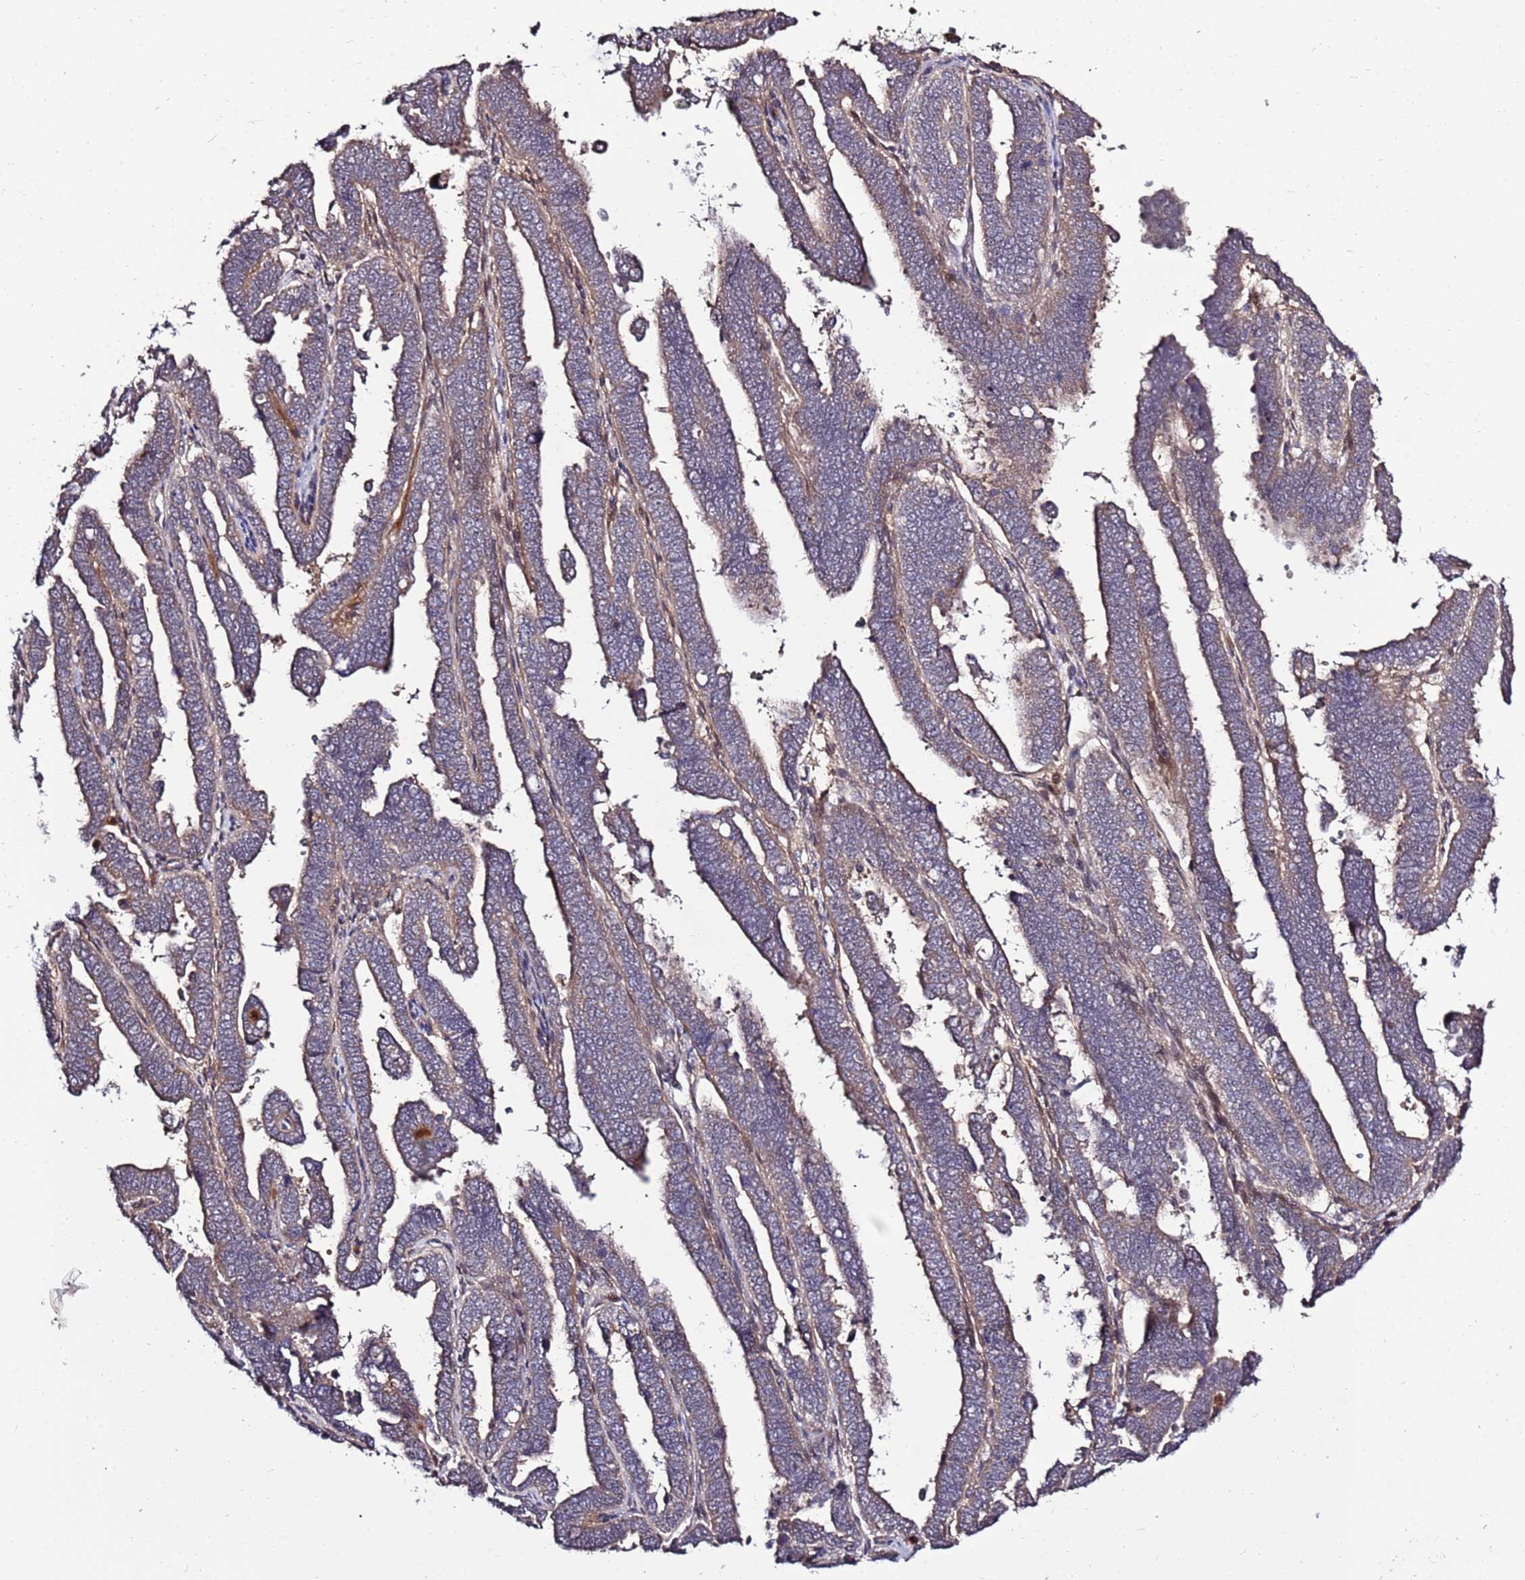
{"staining": {"intensity": "weak", "quantity": "25%-75%", "location": "cytoplasmic/membranous"}, "tissue": "endometrial cancer", "cell_type": "Tumor cells", "image_type": "cancer", "snomed": [{"axis": "morphology", "description": "Adenocarcinoma, NOS"}, {"axis": "topography", "description": "Endometrium"}], "caption": "The image exhibits a brown stain indicating the presence of a protein in the cytoplasmic/membranous of tumor cells in endometrial cancer (adenocarcinoma).", "gene": "RHBDL1", "patient": {"sex": "female", "age": 75}}